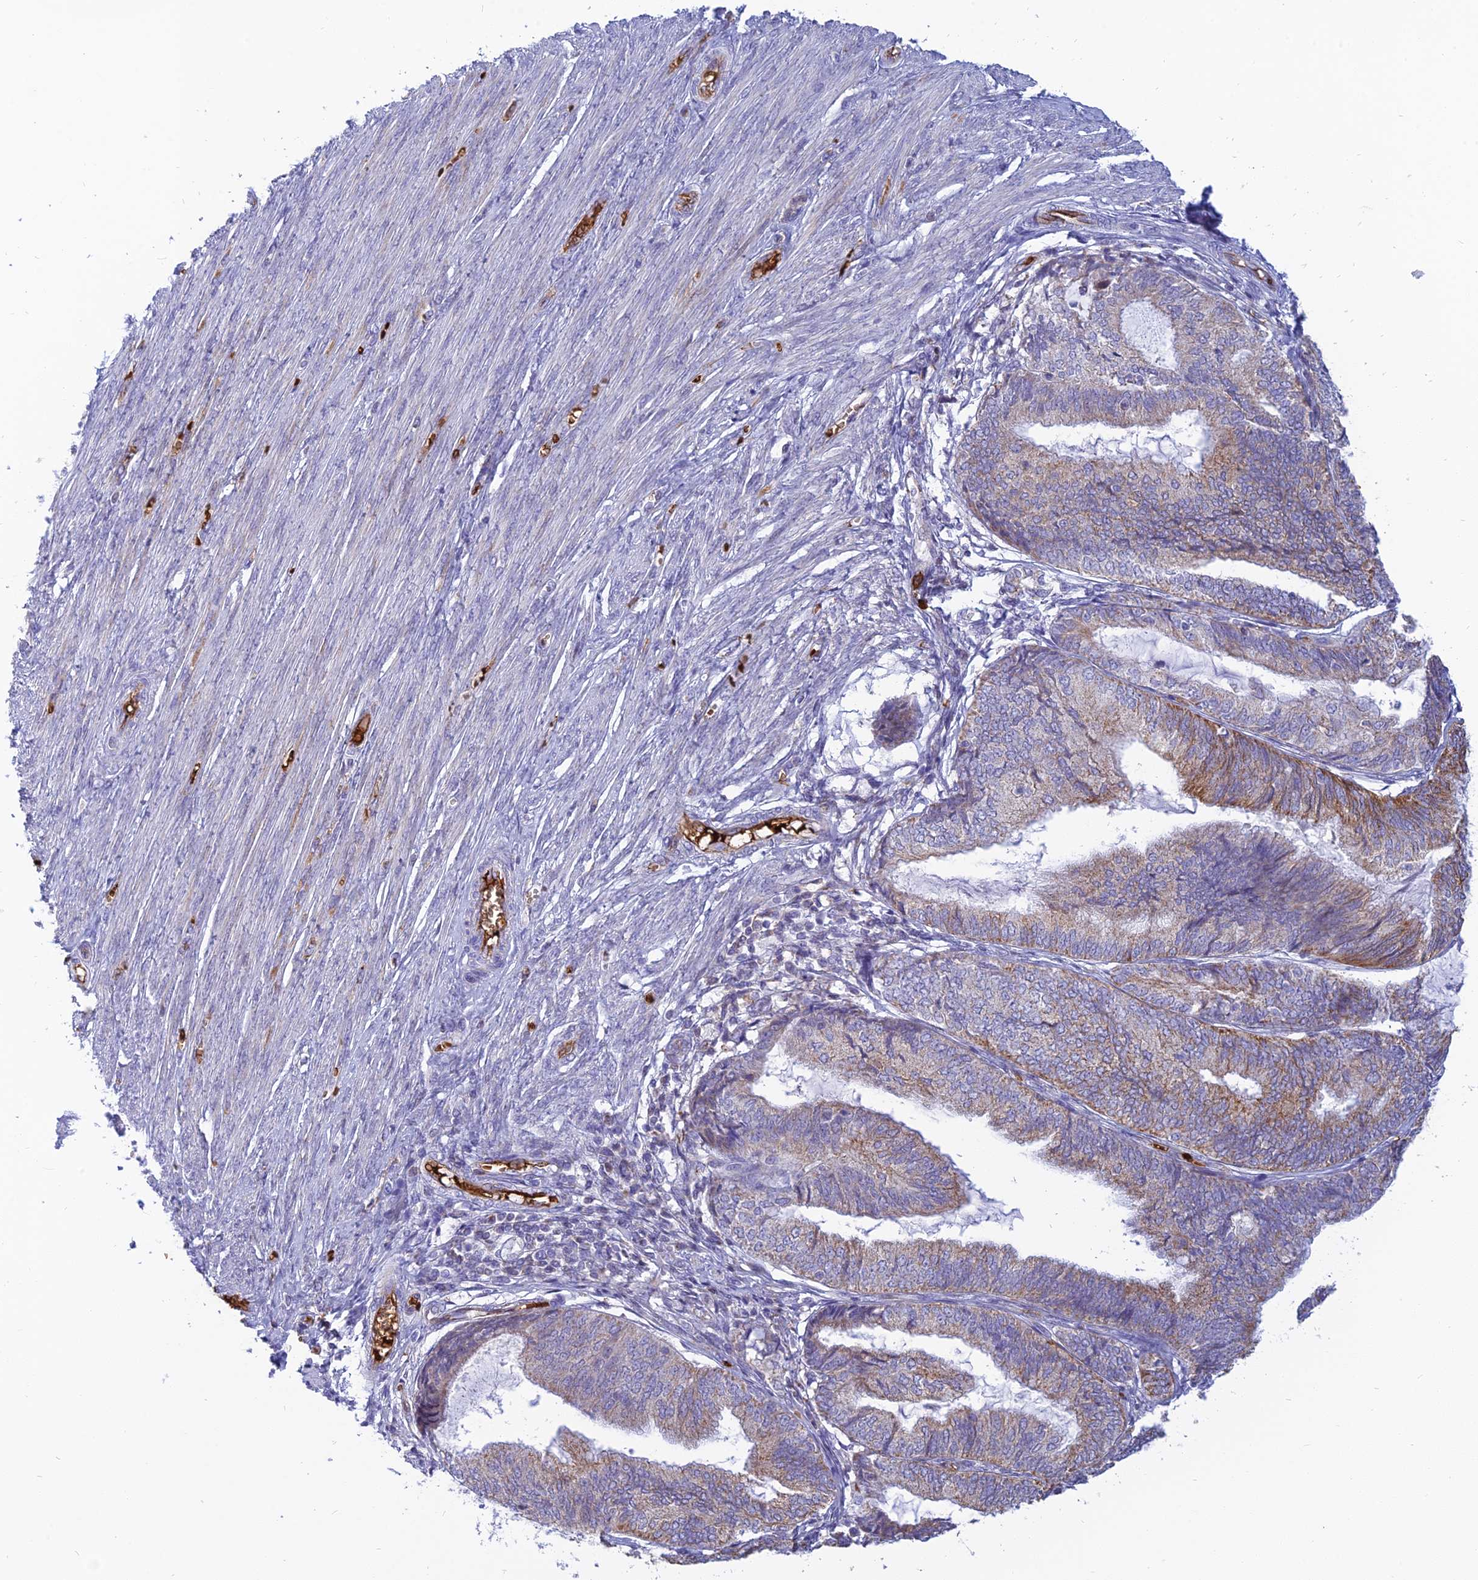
{"staining": {"intensity": "weak", "quantity": "25%-75%", "location": "cytoplasmic/membranous"}, "tissue": "endometrial cancer", "cell_type": "Tumor cells", "image_type": "cancer", "snomed": [{"axis": "morphology", "description": "Adenocarcinoma, NOS"}, {"axis": "topography", "description": "Endometrium"}], "caption": "Endometrial cancer (adenocarcinoma) stained with a brown dye displays weak cytoplasmic/membranous positive positivity in approximately 25%-75% of tumor cells.", "gene": "HHAT", "patient": {"sex": "female", "age": 81}}